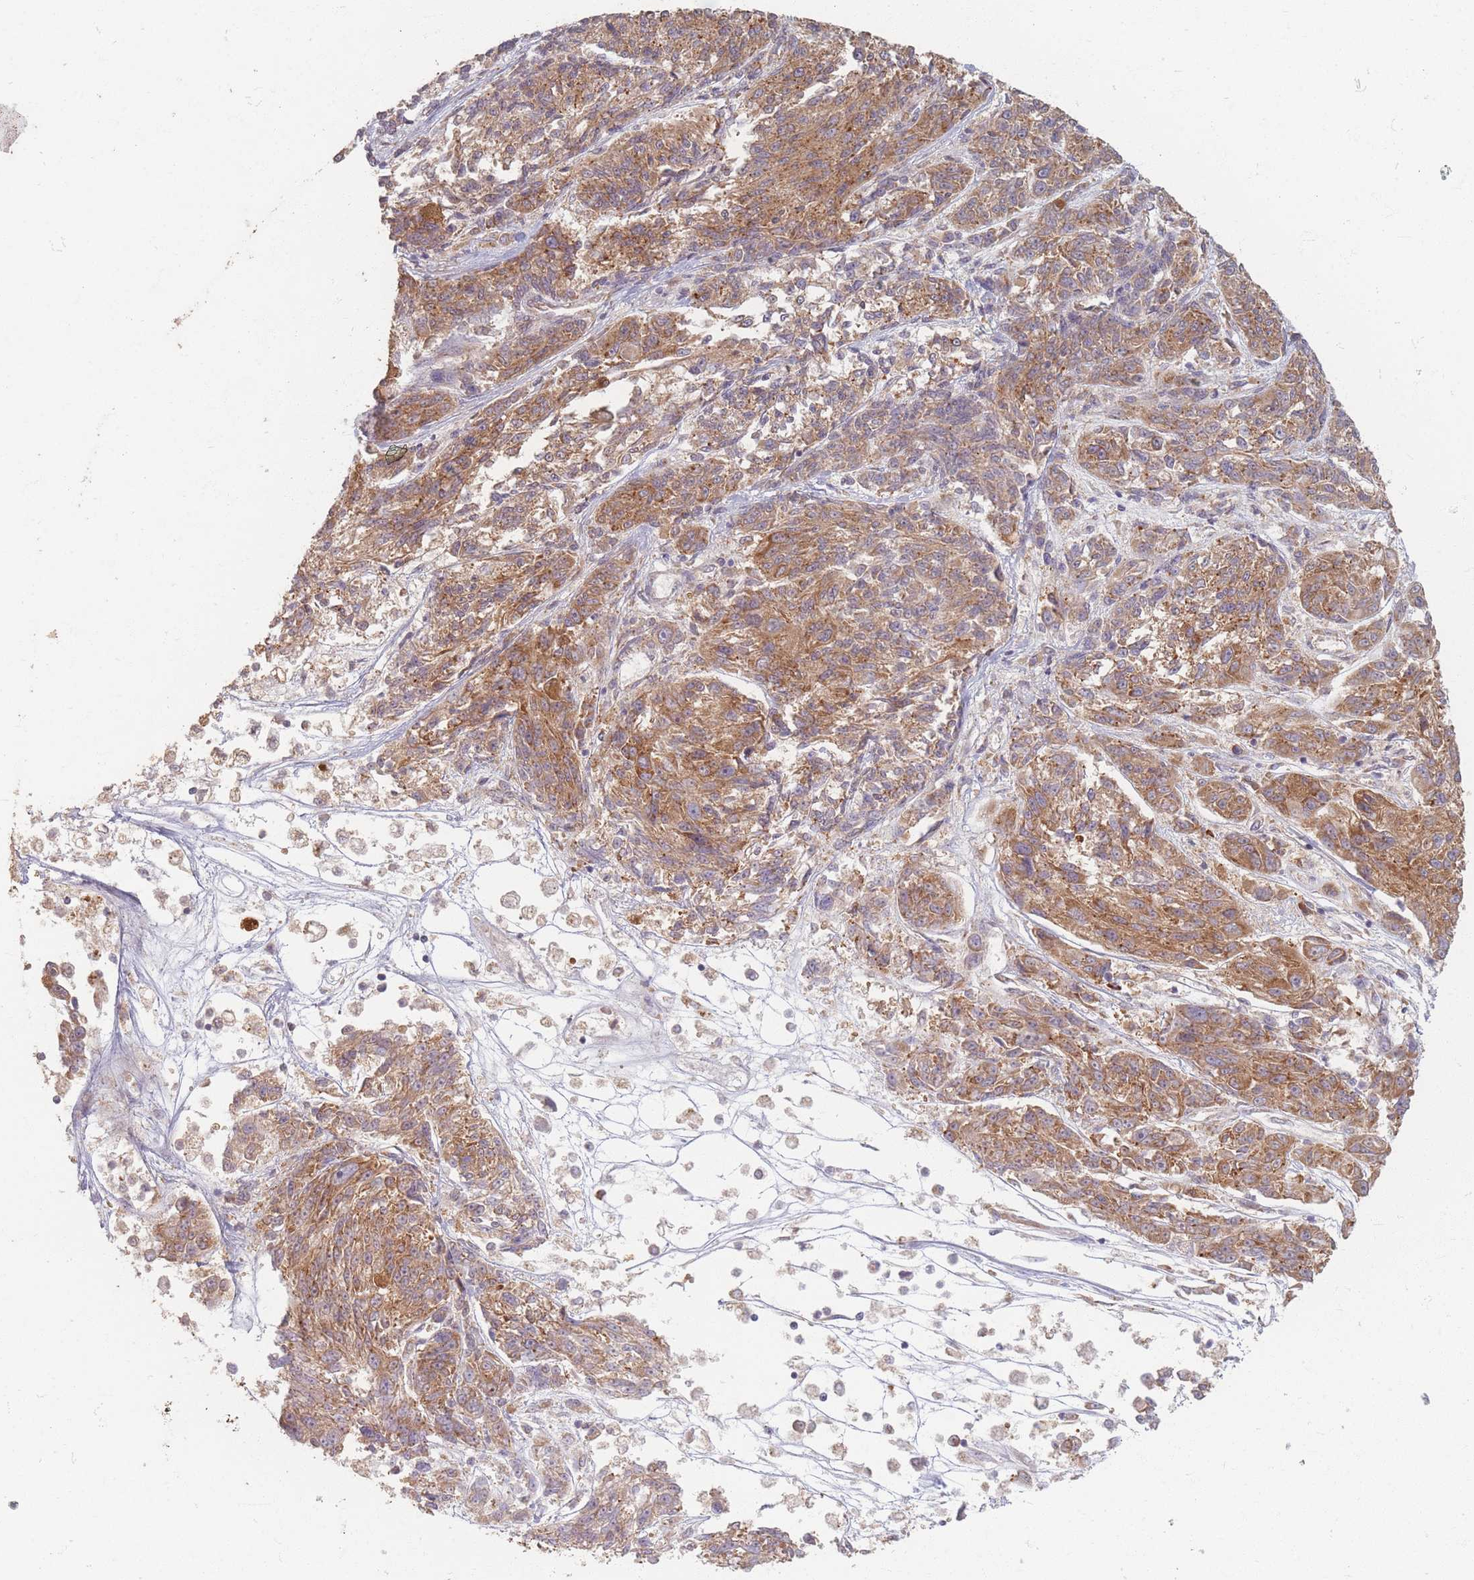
{"staining": {"intensity": "moderate", "quantity": ">75%", "location": "cytoplasmic/membranous"}, "tissue": "melanoma", "cell_type": "Tumor cells", "image_type": "cancer", "snomed": [{"axis": "morphology", "description": "Malignant melanoma, NOS"}, {"axis": "topography", "description": "Skin"}], "caption": "The histopathology image shows staining of melanoma, revealing moderate cytoplasmic/membranous protein staining (brown color) within tumor cells.", "gene": "SMIM14", "patient": {"sex": "male", "age": 53}}